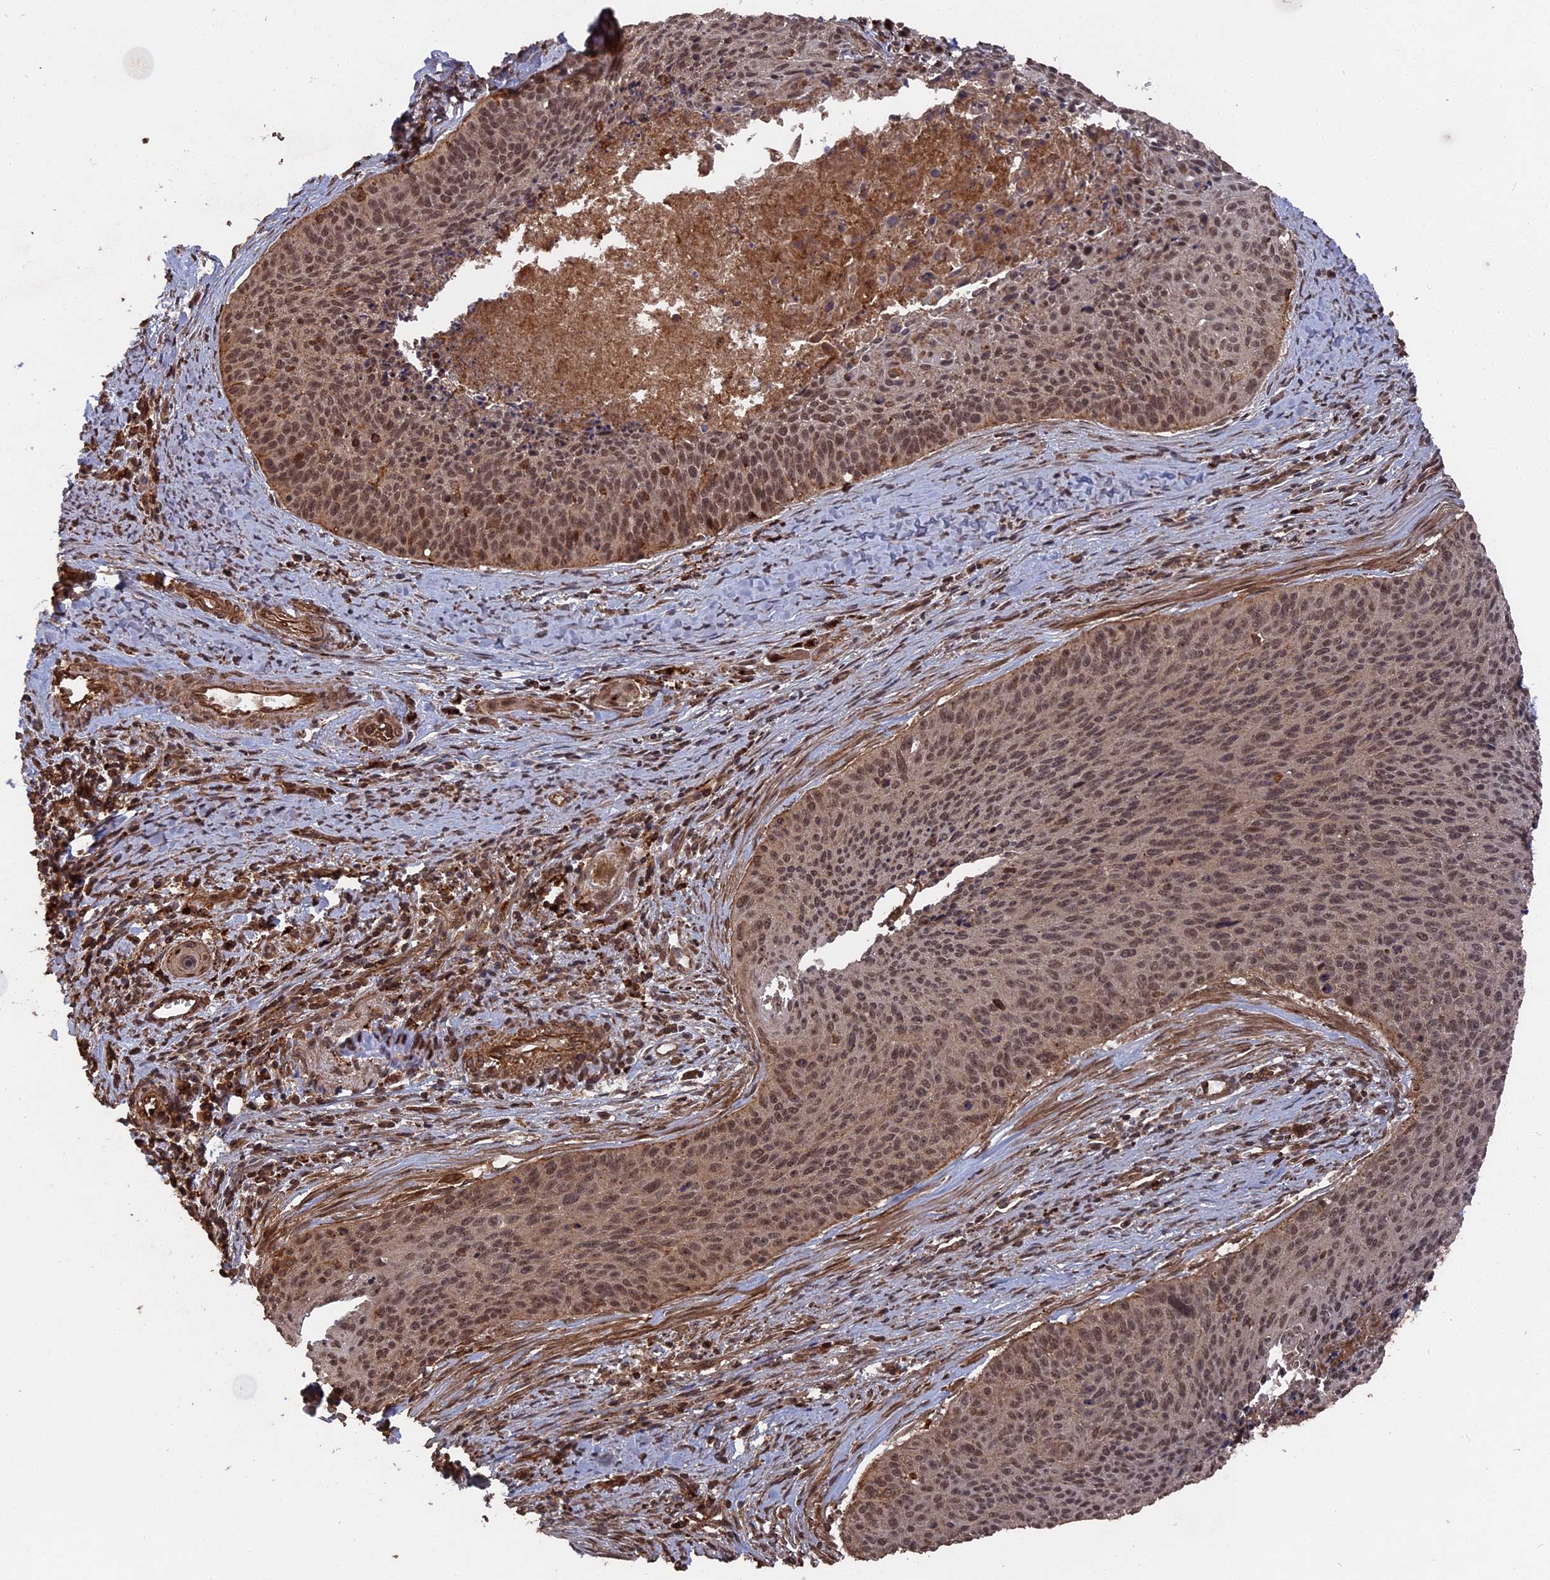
{"staining": {"intensity": "moderate", "quantity": ">75%", "location": "nuclear"}, "tissue": "cervical cancer", "cell_type": "Tumor cells", "image_type": "cancer", "snomed": [{"axis": "morphology", "description": "Squamous cell carcinoma, NOS"}, {"axis": "topography", "description": "Cervix"}], "caption": "Squamous cell carcinoma (cervical) stained for a protein displays moderate nuclear positivity in tumor cells.", "gene": "TELO2", "patient": {"sex": "female", "age": 55}}